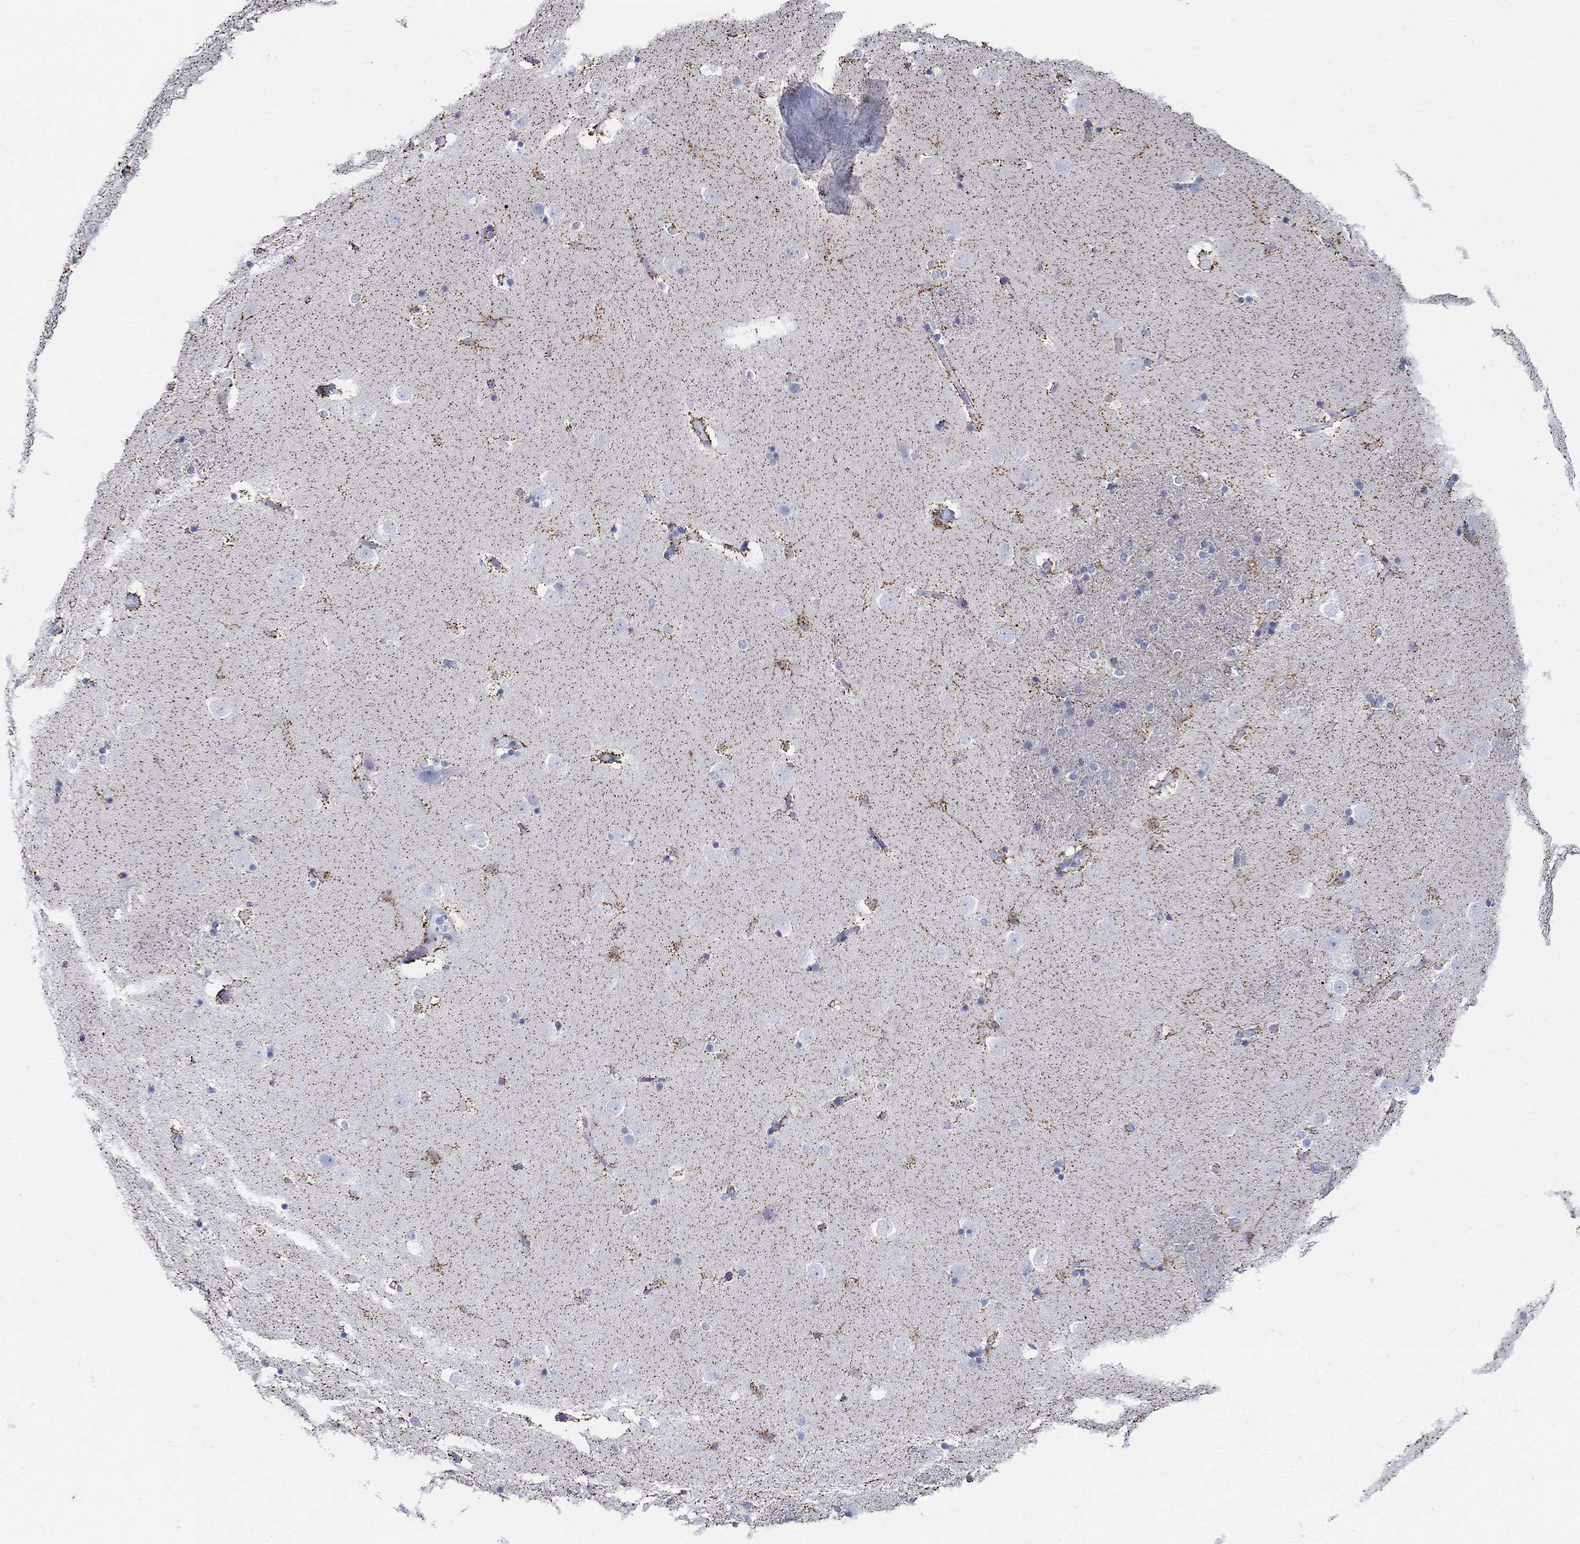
{"staining": {"intensity": "strong", "quantity": "25%-75%", "location": "cytoplasmic/membranous"}, "tissue": "caudate", "cell_type": "Glial cells", "image_type": "normal", "snomed": [{"axis": "morphology", "description": "Normal tissue, NOS"}, {"axis": "topography", "description": "Lateral ventricle wall"}], "caption": "Human caudate stained for a protein (brown) reveals strong cytoplasmic/membranous positive expression in about 25%-75% of glial cells.", "gene": "ZDHHC14", "patient": {"sex": "male", "age": 51}}